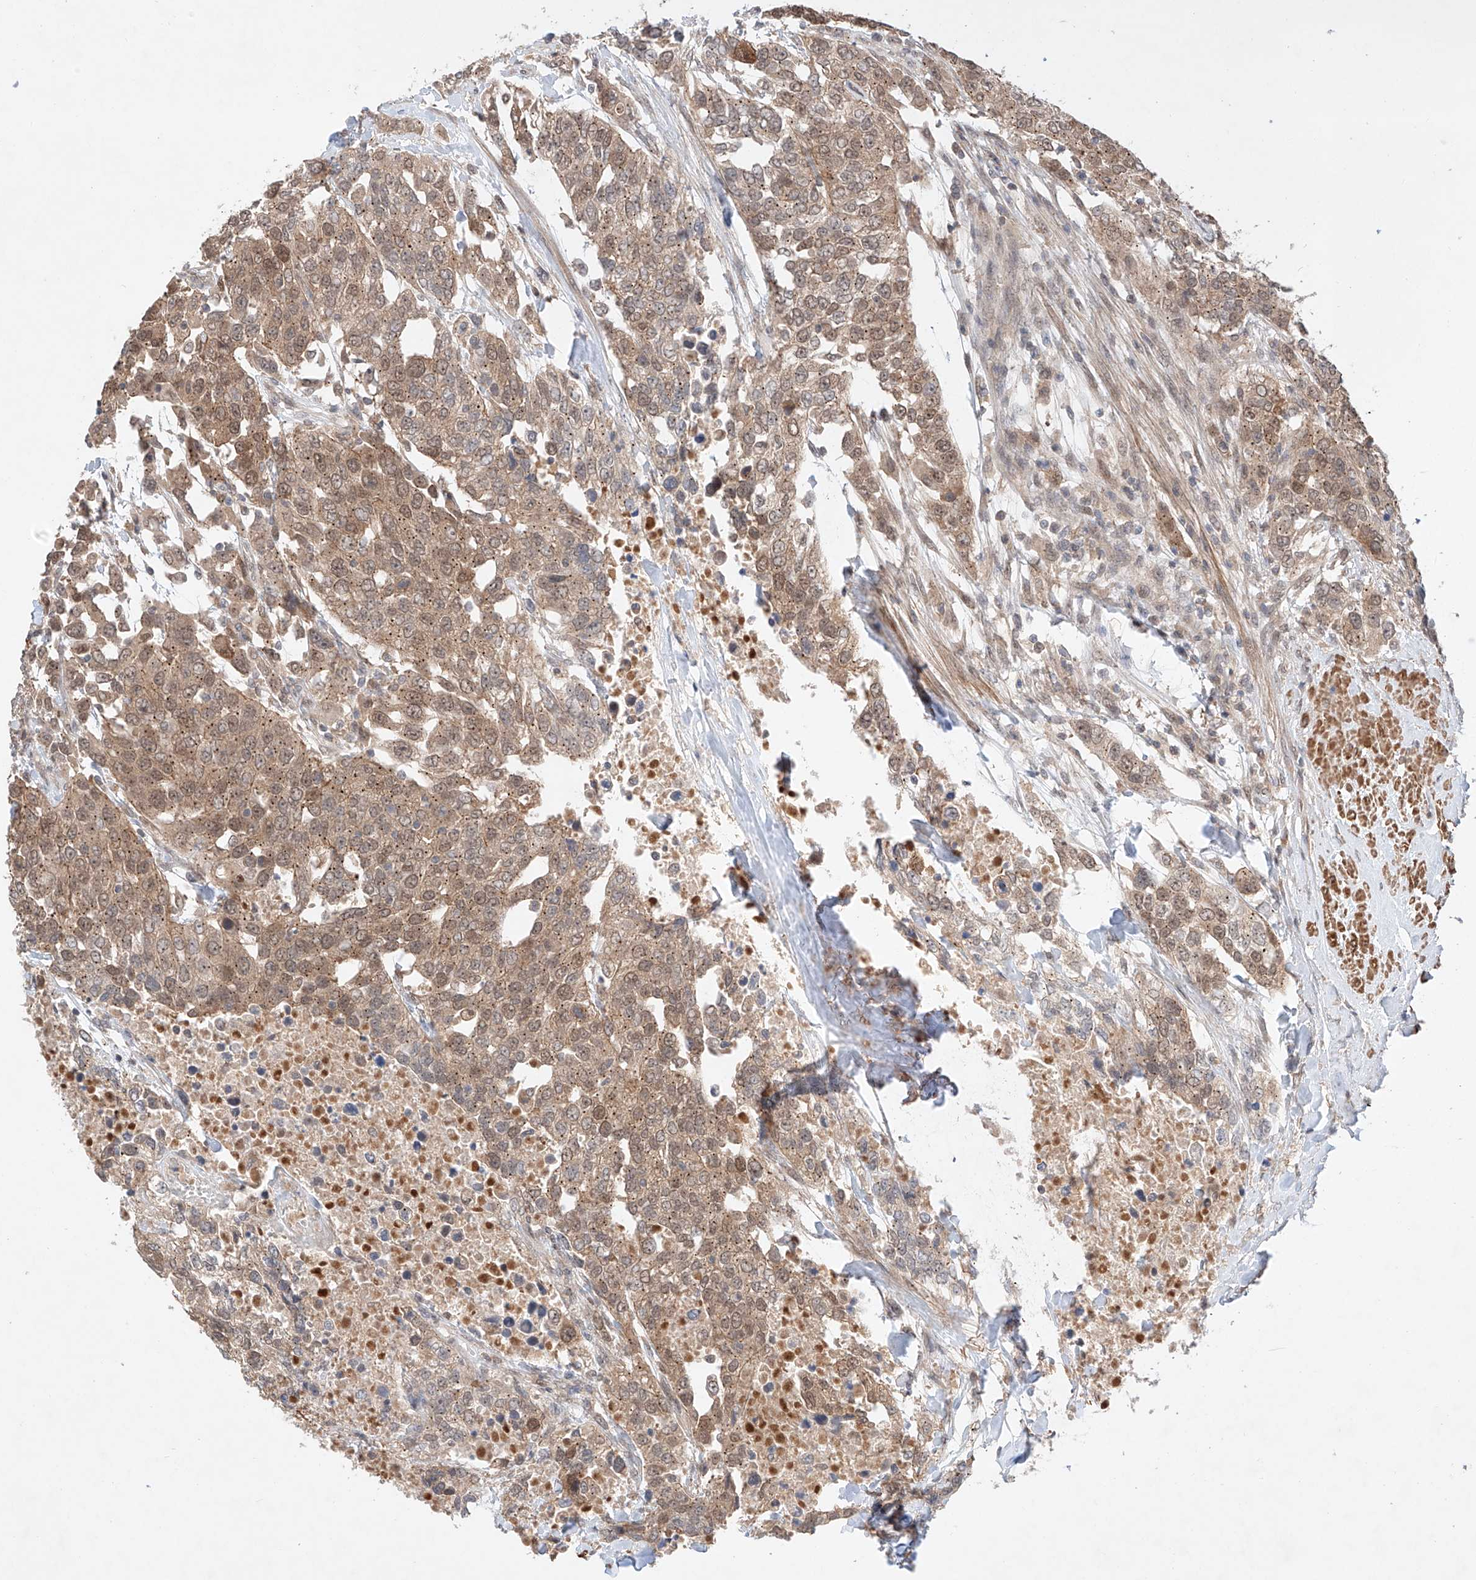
{"staining": {"intensity": "weak", "quantity": "25%-75%", "location": "cytoplasmic/membranous"}, "tissue": "urothelial cancer", "cell_type": "Tumor cells", "image_type": "cancer", "snomed": [{"axis": "morphology", "description": "Urothelial carcinoma, High grade"}, {"axis": "topography", "description": "Urinary bladder"}], "caption": "Urothelial cancer stained for a protein (brown) shows weak cytoplasmic/membranous positive expression in about 25%-75% of tumor cells.", "gene": "TSR2", "patient": {"sex": "female", "age": 80}}